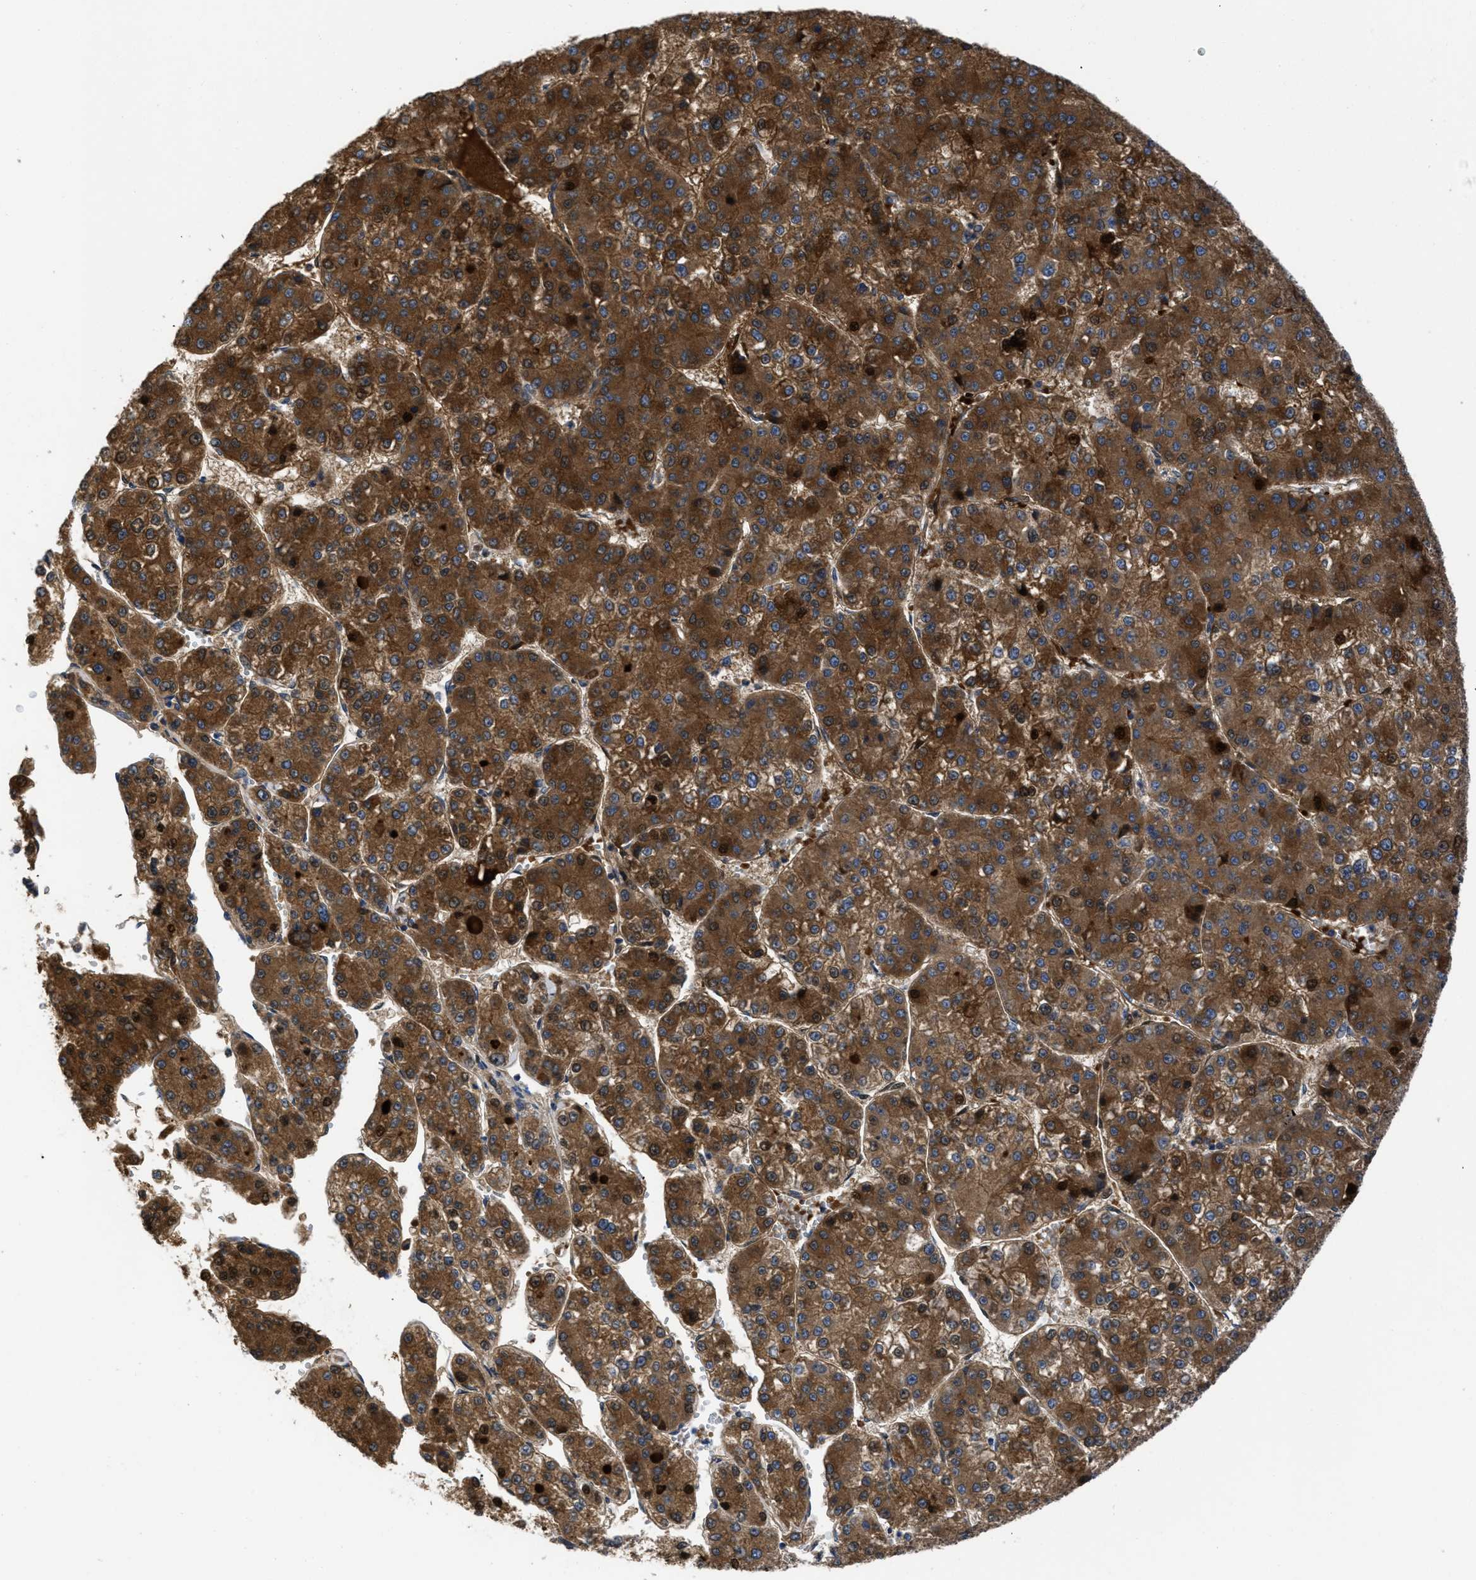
{"staining": {"intensity": "strong", "quantity": ">75%", "location": "cytoplasmic/membranous"}, "tissue": "liver cancer", "cell_type": "Tumor cells", "image_type": "cancer", "snomed": [{"axis": "morphology", "description": "Carcinoma, Hepatocellular, NOS"}, {"axis": "topography", "description": "Liver"}], "caption": "Immunohistochemistry staining of liver cancer (hepatocellular carcinoma), which displays high levels of strong cytoplasmic/membranous expression in approximately >75% of tumor cells indicating strong cytoplasmic/membranous protein expression. The staining was performed using DAB (3,3'-diaminobenzidine) (brown) for protein detection and nuclei were counterstained in hematoxylin (blue).", "gene": "SERPINA6", "patient": {"sex": "female", "age": 73}}